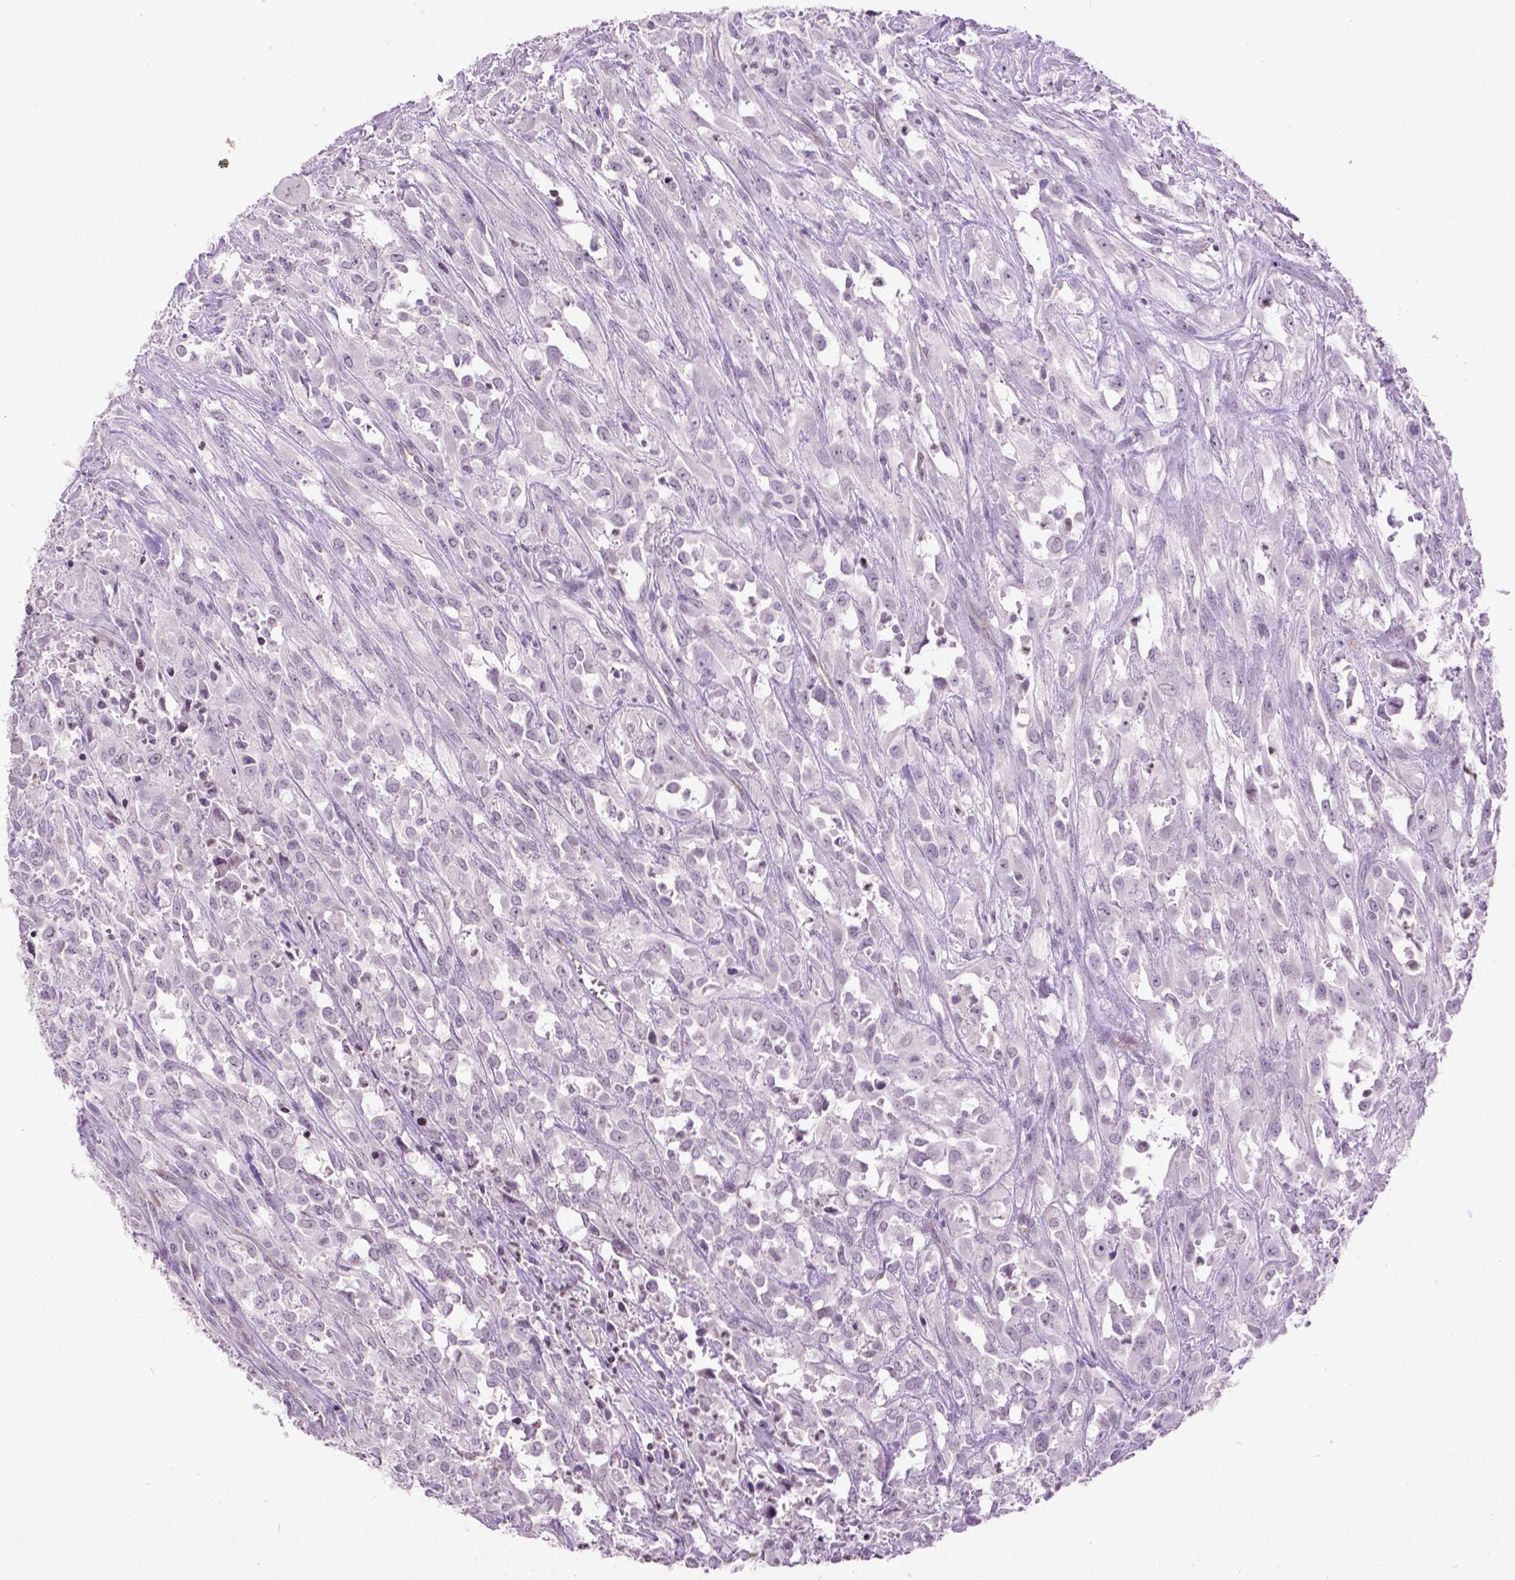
{"staining": {"intensity": "negative", "quantity": "none", "location": "none"}, "tissue": "urothelial cancer", "cell_type": "Tumor cells", "image_type": "cancer", "snomed": [{"axis": "morphology", "description": "Urothelial carcinoma, High grade"}, {"axis": "topography", "description": "Urinary bladder"}], "caption": "An IHC micrograph of urothelial cancer is shown. There is no staining in tumor cells of urothelial cancer.", "gene": "TH", "patient": {"sex": "male", "age": 67}}